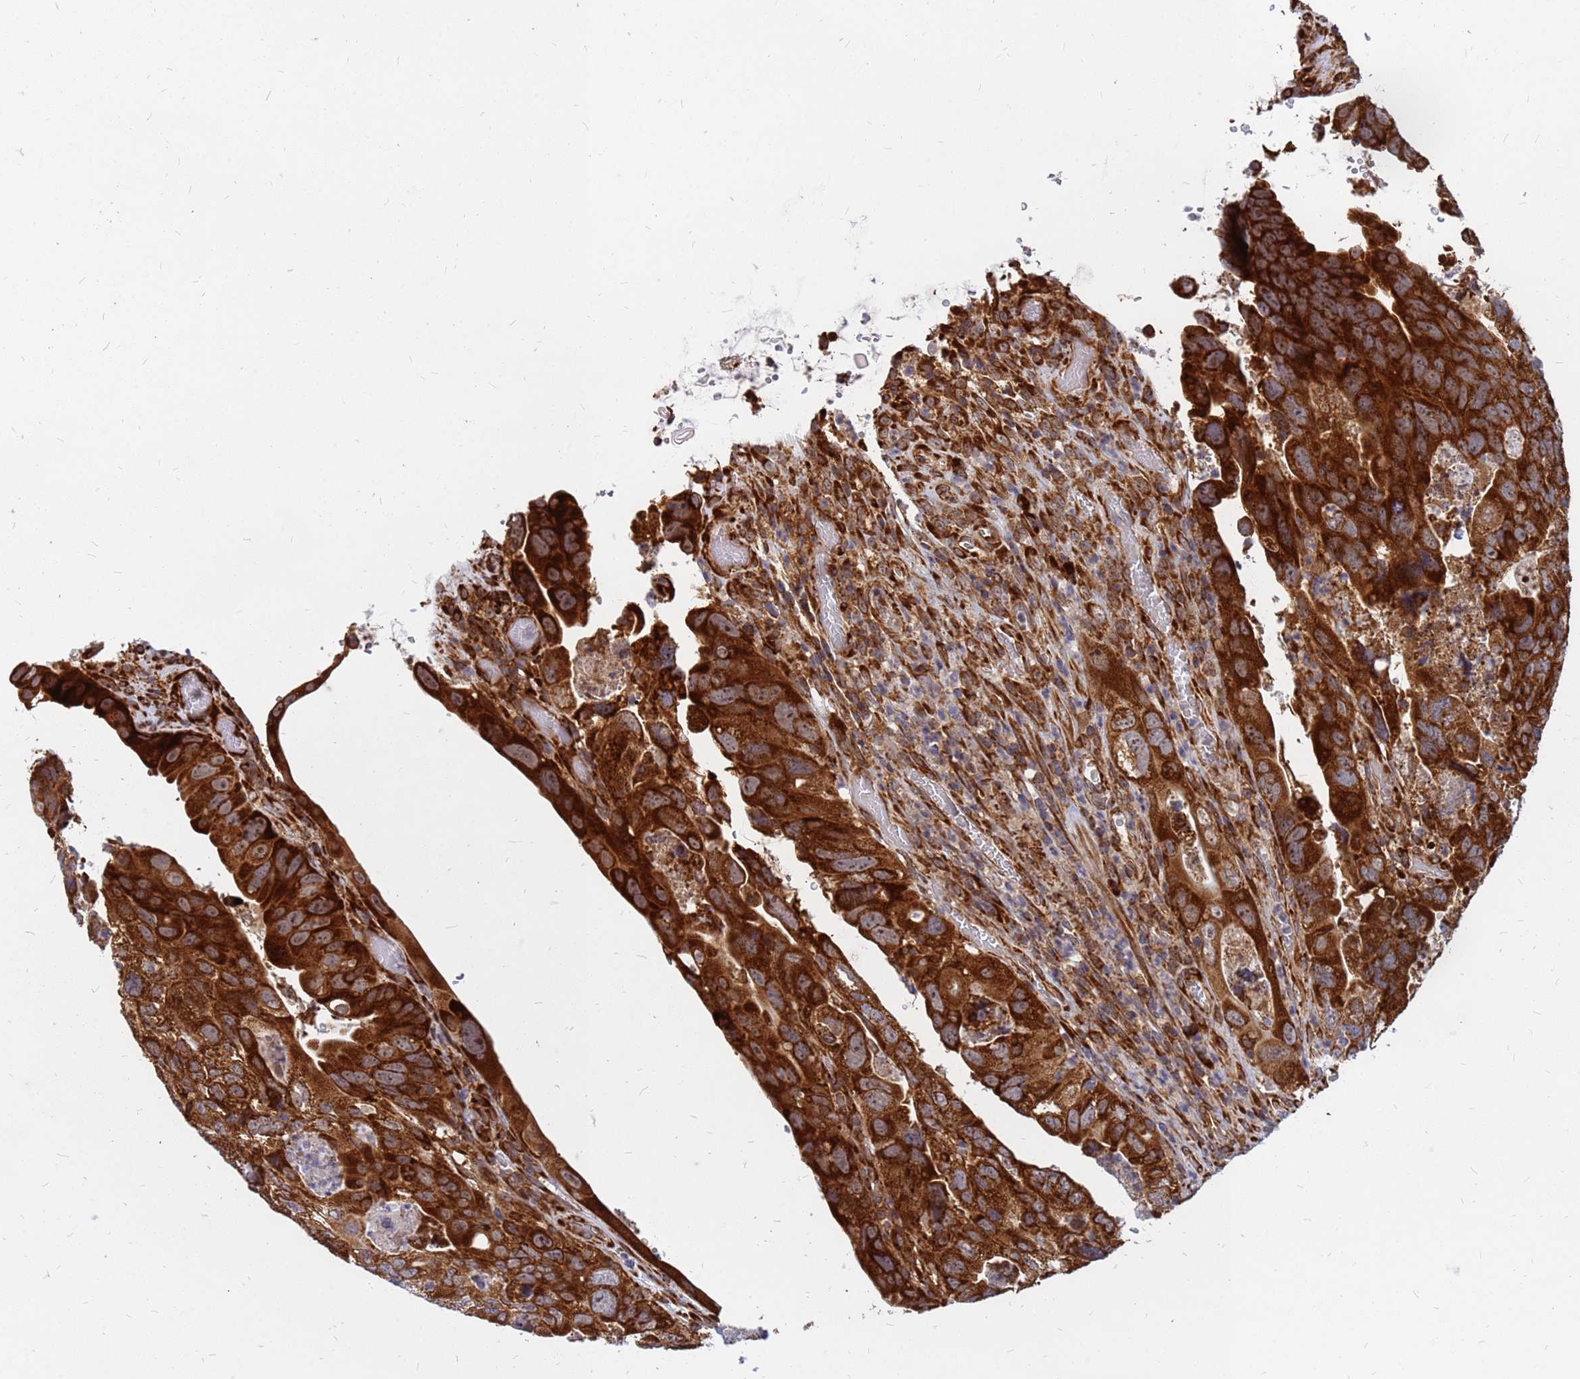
{"staining": {"intensity": "strong", "quantity": ">75%", "location": "cytoplasmic/membranous"}, "tissue": "colorectal cancer", "cell_type": "Tumor cells", "image_type": "cancer", "snomed": [{"axis": "morphology", "description": "Adenocarcinoma, NOS"}, {"axis": "topography", "description": "Rectum"}], "caption": "Adenocarcinoma (colorectal) stained with a protein marker demonstrates strong staining in tumor cells.", "gene": "RPL8", "patient": {"sex": "male", "age": 63}}